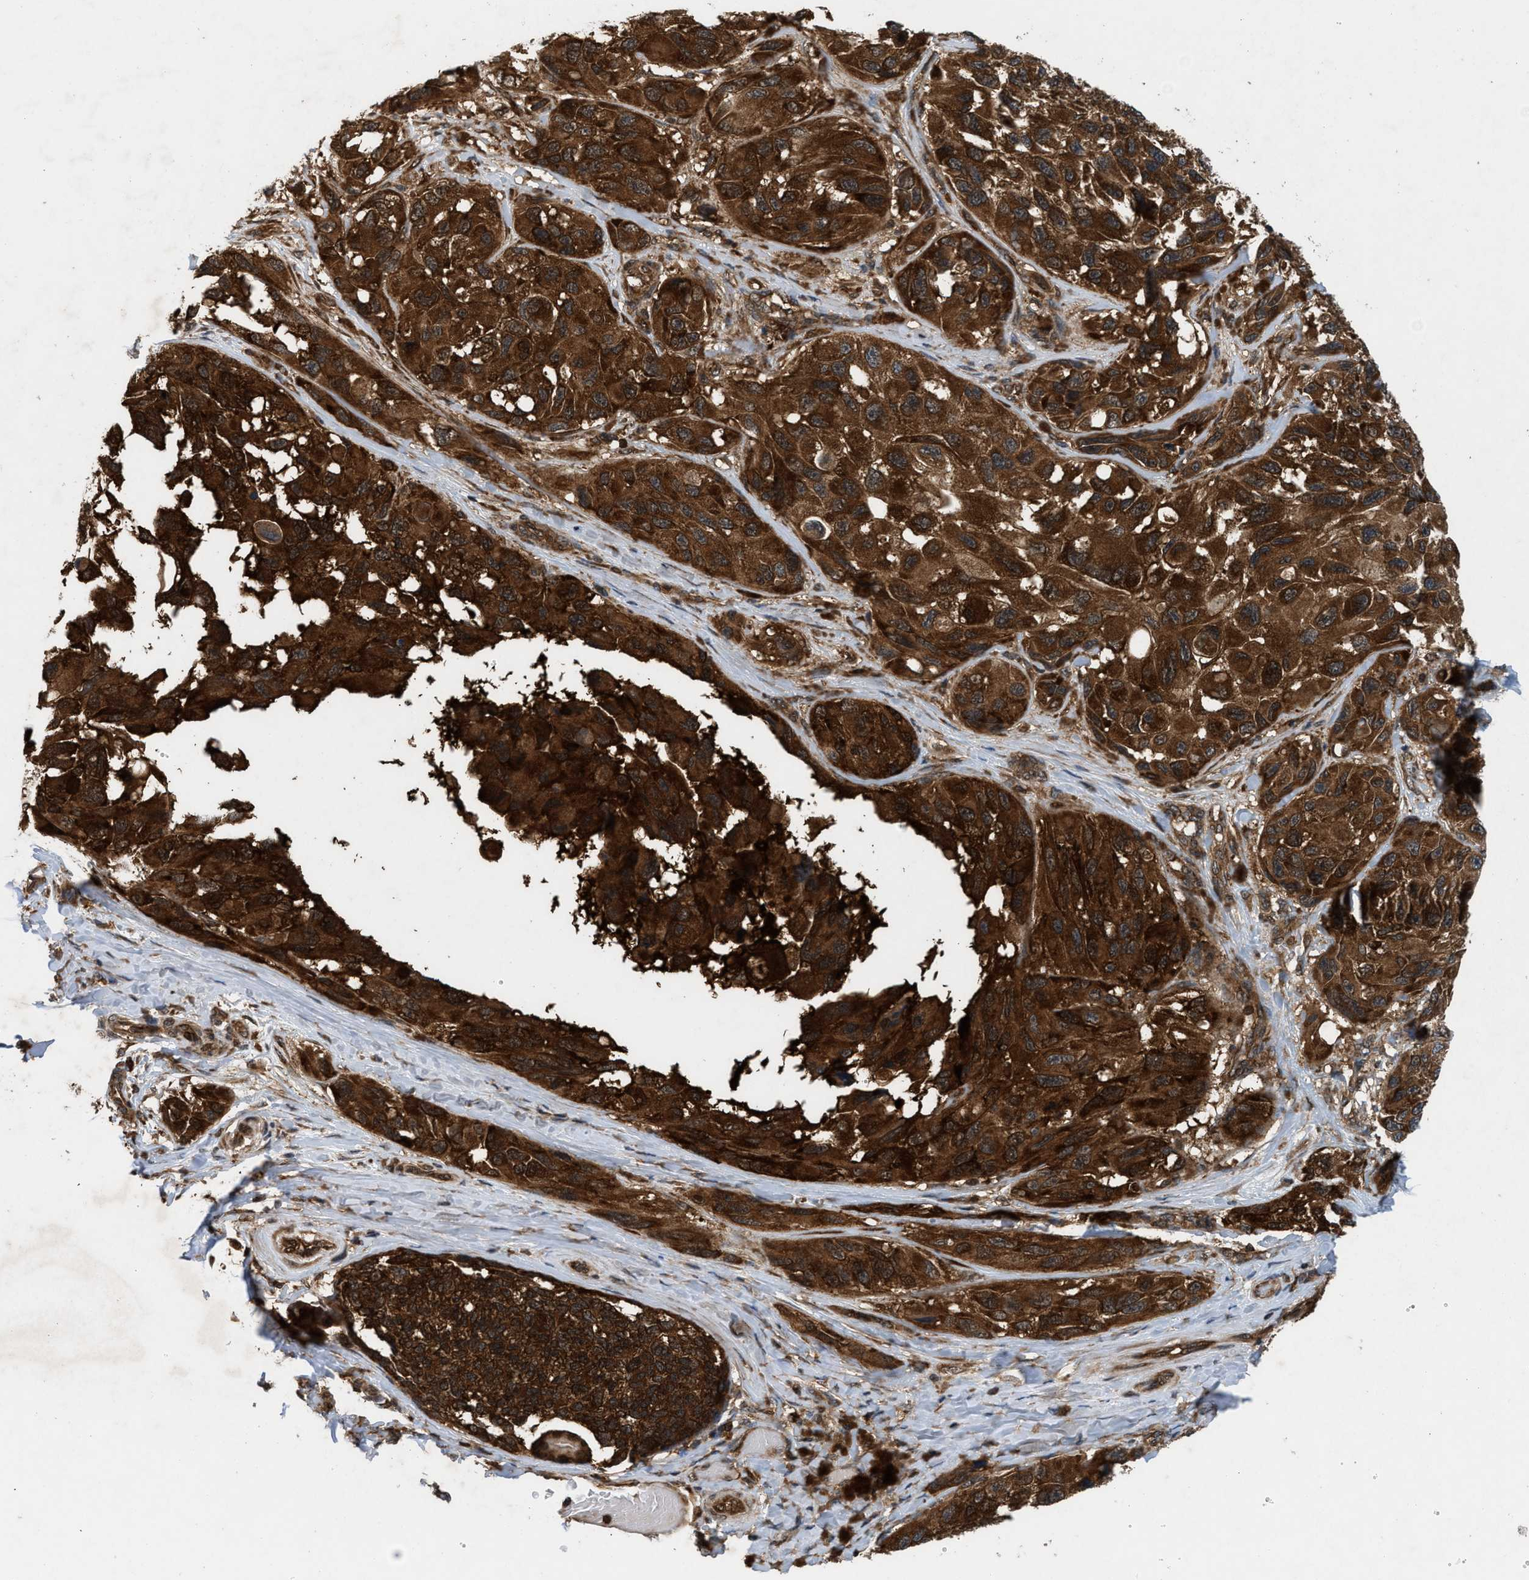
{"staining": {"intensity": "strong", "quantity": ">75%", "location": "cytoplasmic/membranous,nuclear"}, "tissue": "melanoma", "cell_type": "Tumor cells", "image_type": "cancer", "snomed": [{"axis": "morphology", "description": "Malignant melanoma, NOS"}, {"axis": "topography", "description": "Skin"}], "caption": "Melanoma was stained to show a protein in brown. There is high levels of strong cytoplasmic/membranous and nuclear expression in about >75% of tumor cells.", "gene": "OXSR1", "patient": {"sex": "female", "age": 73}}